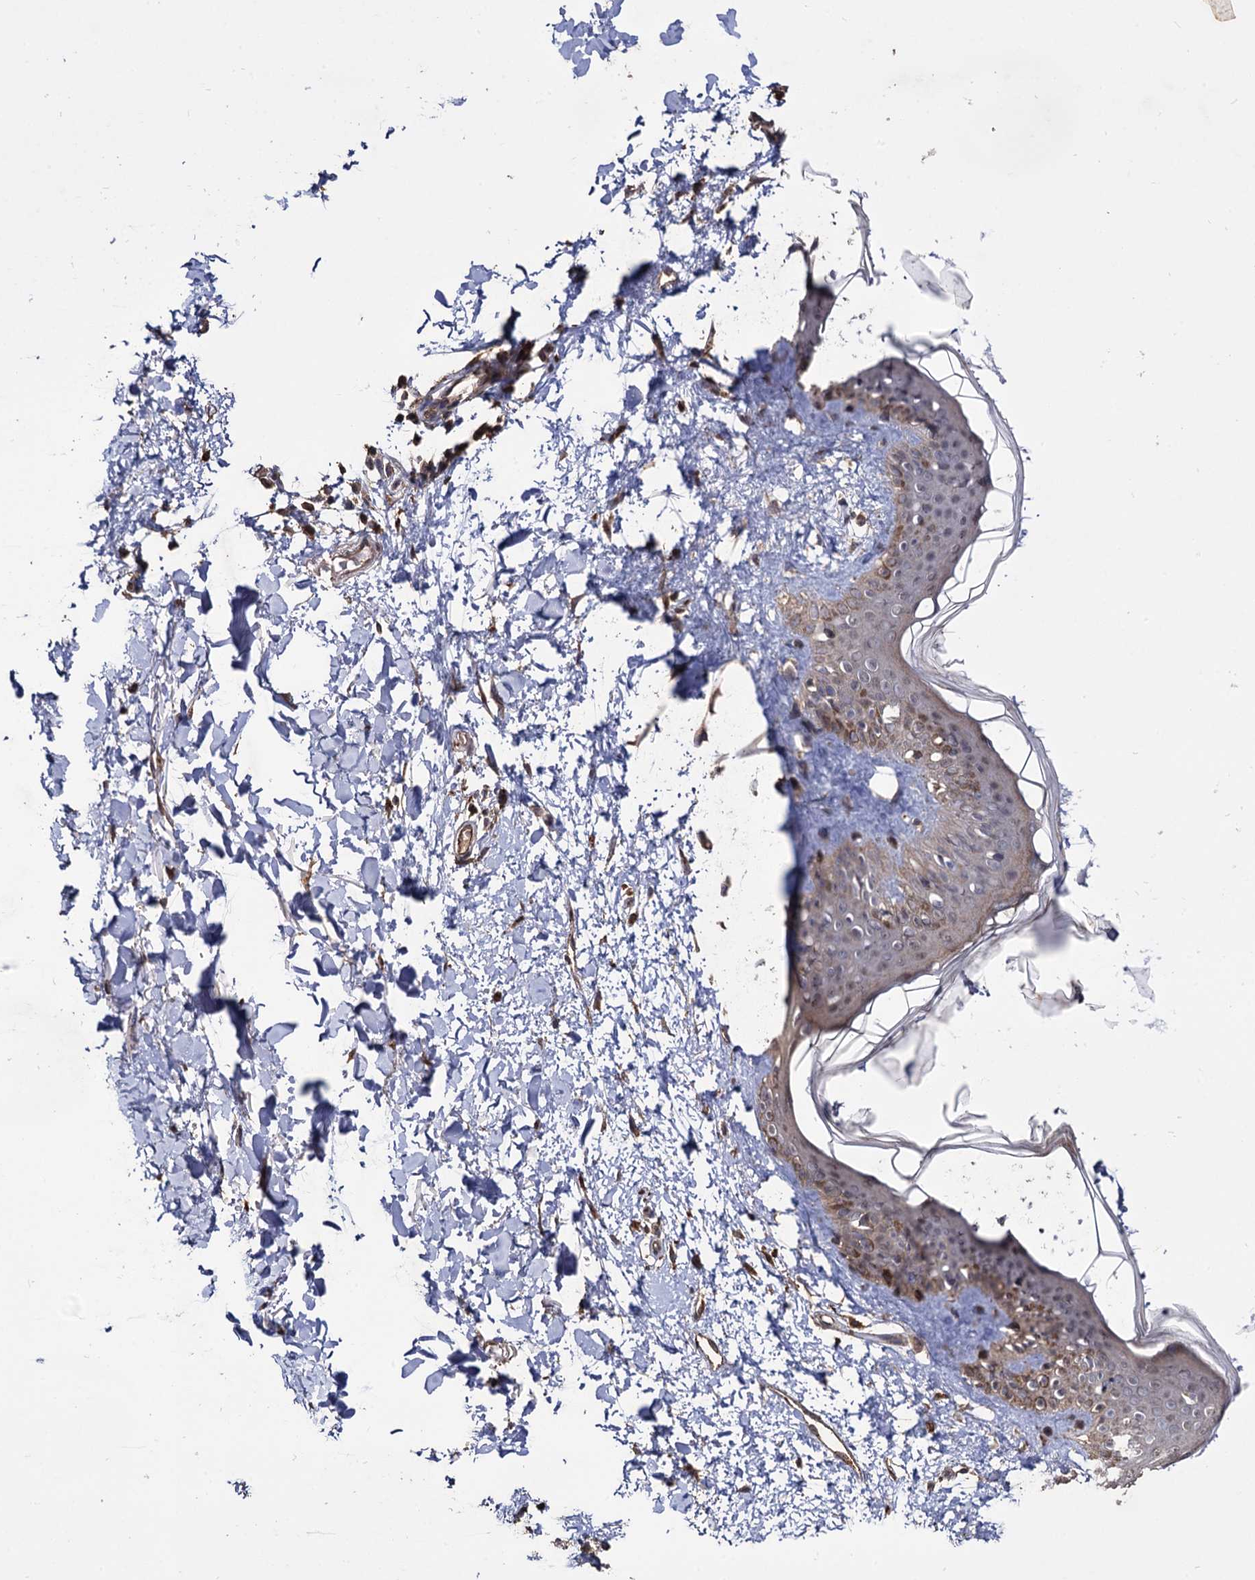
{"staining": {"intensity": "moderate", "quantity": ">75%", "location": "cytoplasmic/membranous"}, "tissue": "skin", "cell_type": "Fibroblasts", "image_type": "normal", "snomed": [{"axis": "morphology", "description": "Normal tissue, NOS"}, {"axis": "topography", "description": "Skin"}], "caption": "Skin stained for a protein (brown) demonstrates moderate cytoplasmic/membranous positive staining in approximately >75% of fibroblasts.", "gene": "MICAL2", "patient": {"sex": "female", "age": 58}}